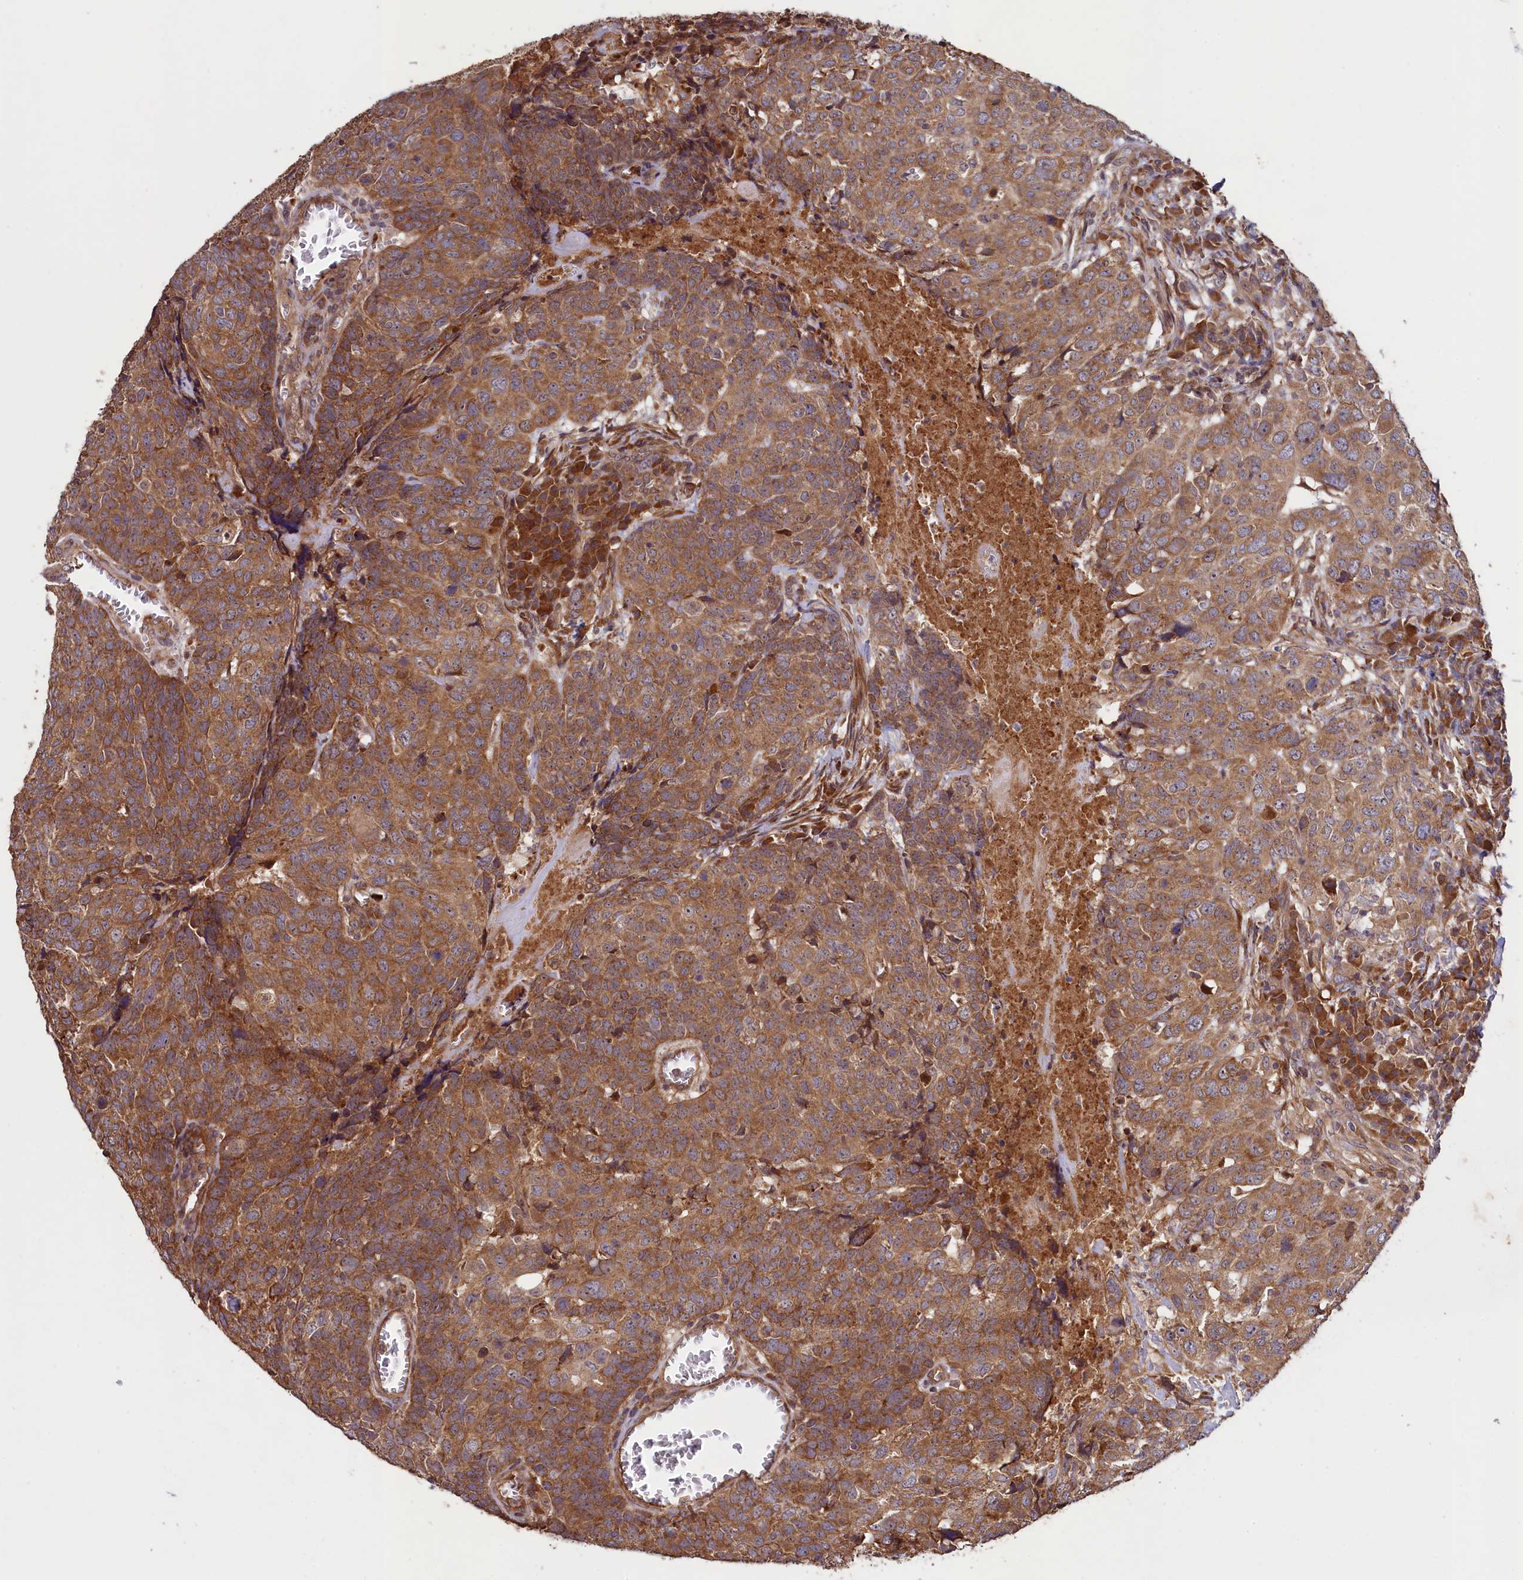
{"staining": {"intensity": "moderate", "quantity": ">75%", "location": "cytoplasmic/membranous"}, "tissue": "head and neck cancer", "cell_type": "Tumor cells", "image_type": "cancer", "snomed": [{"axis": "morphology", "description": "Squamous cell carcinoma, NOS"}, {"axis": "topography", "description": "Head-Neck"}], "caption": "DAB immunohistochemical staining of human squamous cell carcinoma (head and neck) reveals moderate cytoplasmic/membranous protein staining in approximately >75% of tumor cells.", "gene": "CCDC102A", "patient": {"sex": "male", "age": 66}}